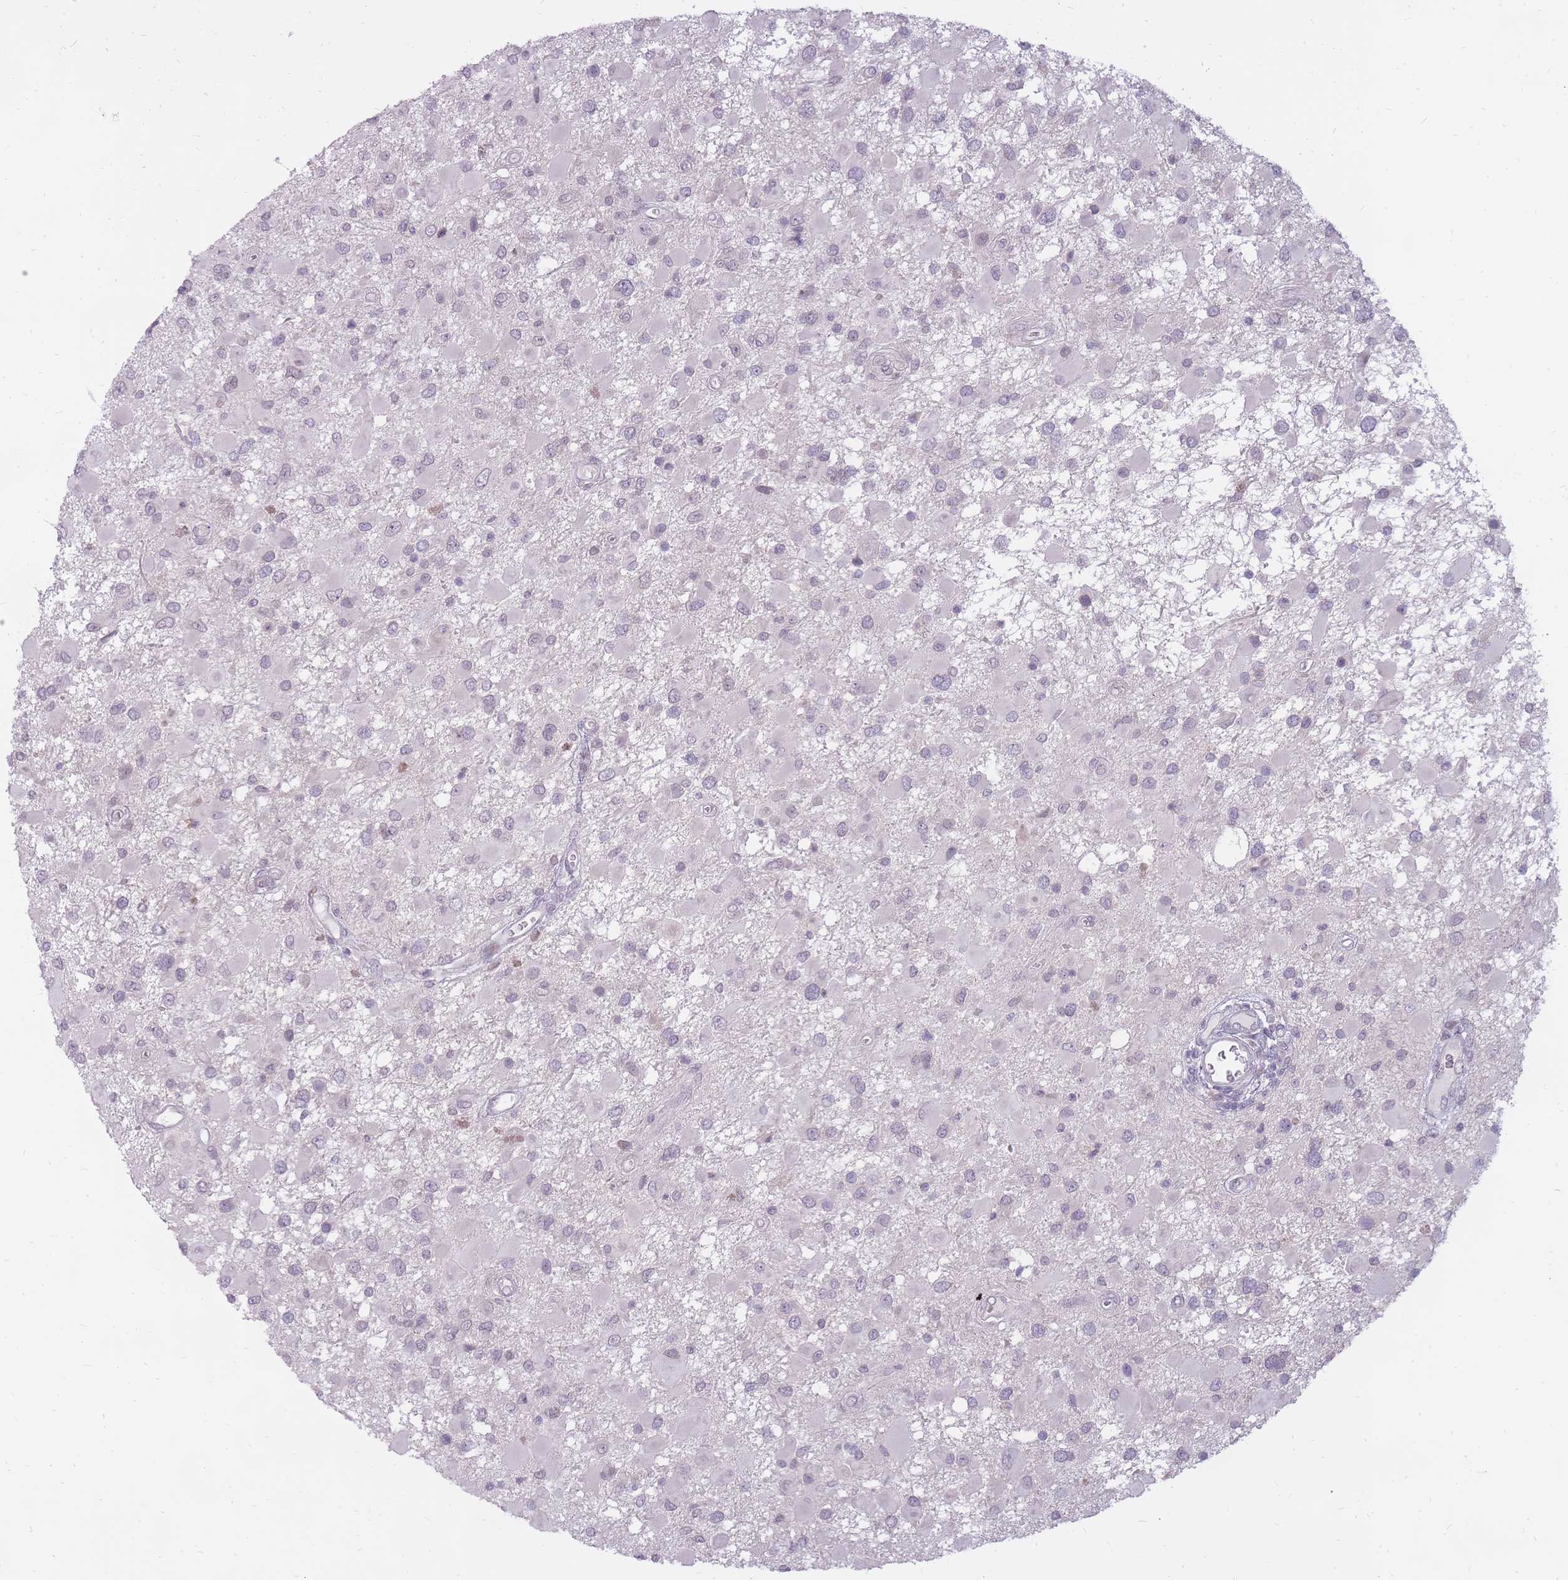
{"staining": {"intensity": "negative", "quantity": "none", "location": "none"}, "tissue": "glioma", "cell_type": "Tumor cells", "image_type": "cancer", "snomed": [{"axis": "morphology", "description": "Glioma, malignant, High grade"}, {"axis": "topography", "description": "Brain"}], "caption": "A high-resolution photomicrograph shows immunohistochemistry staining of malignant glioma (high-grade), which displays no significant positivity in tumor cells.", "gene": "POMZP3", "patient": {"sex": "male", "age": 53}}